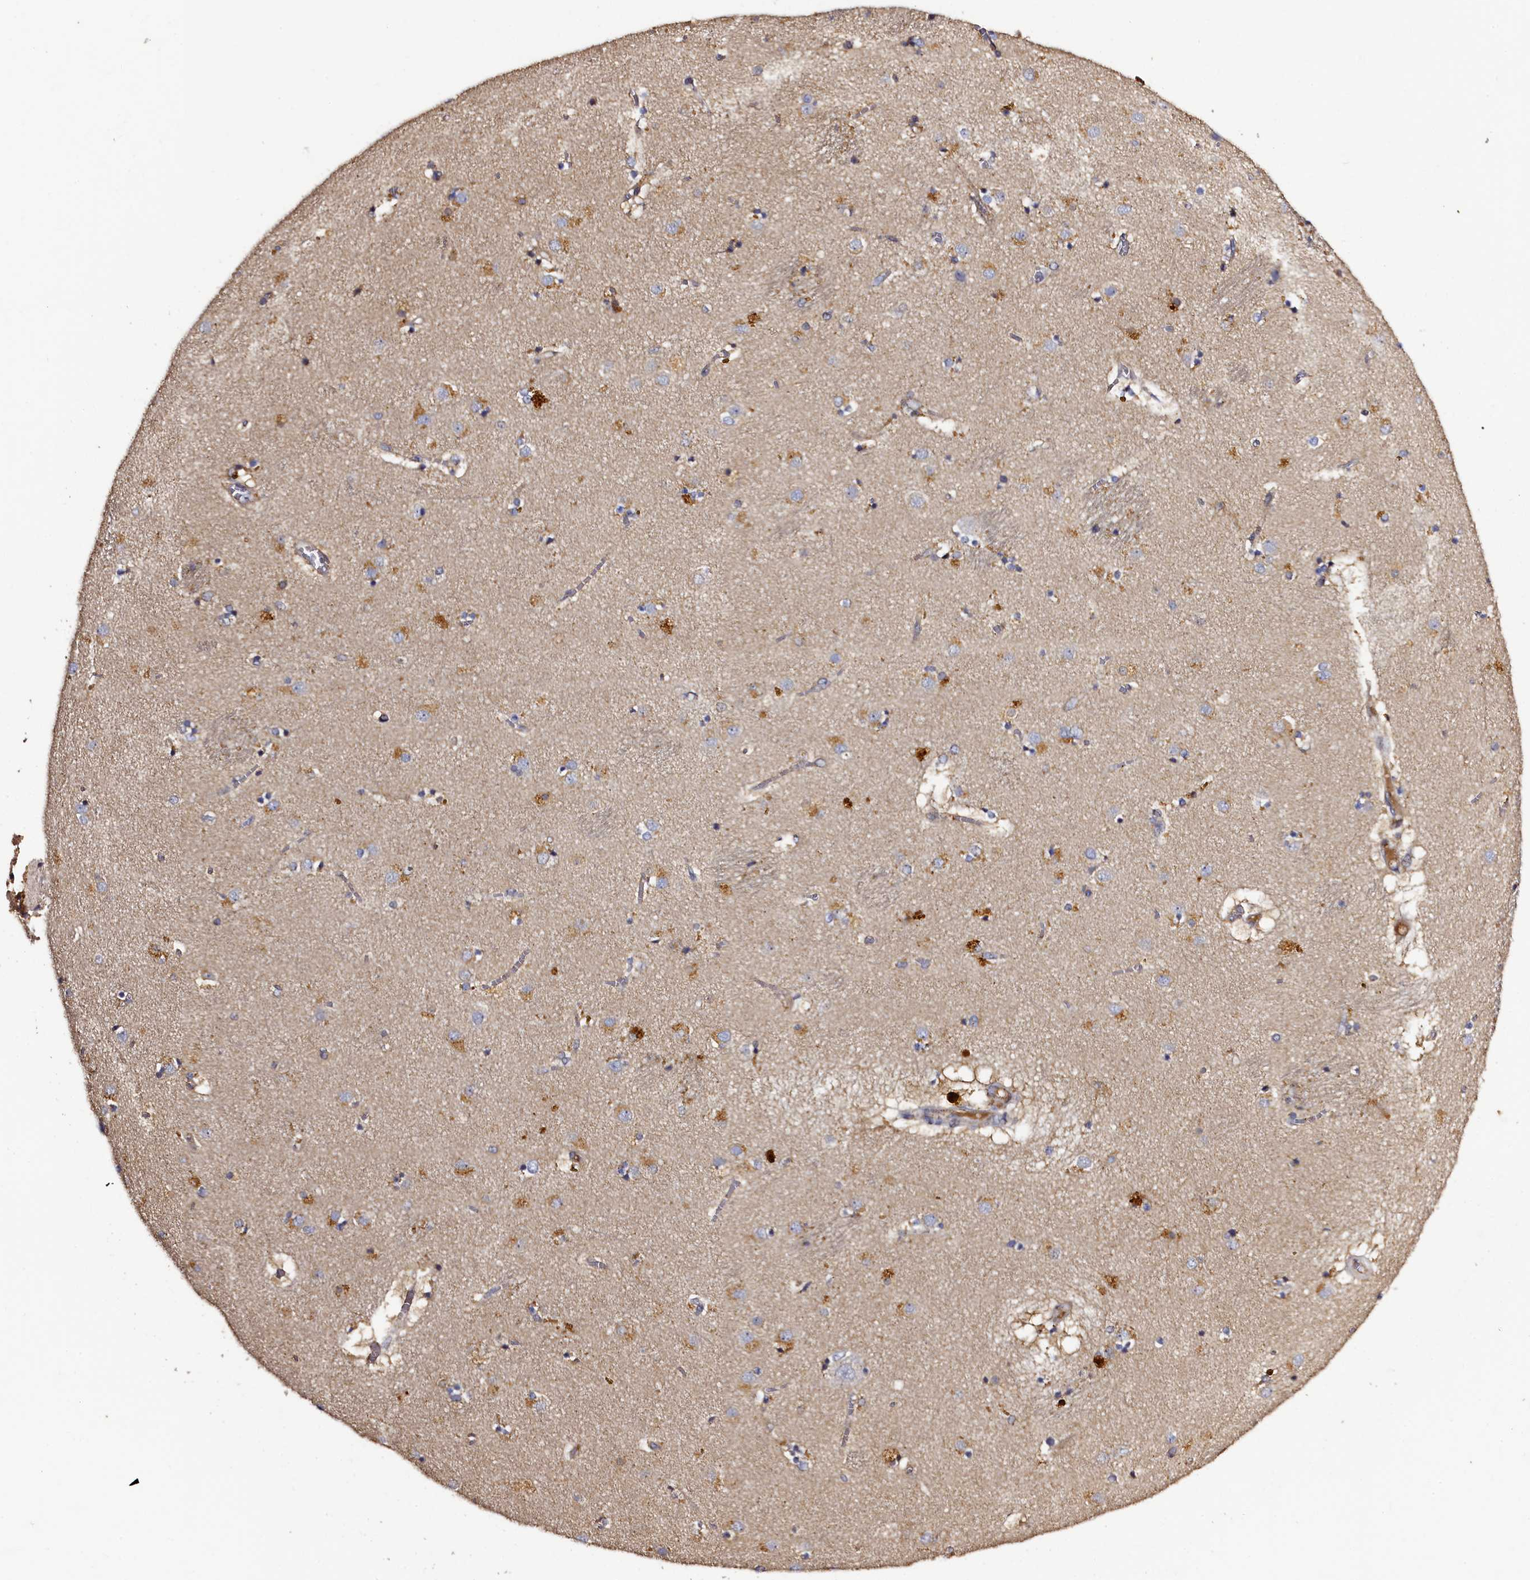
{"staining": {"intensity": "negative", "quantity": "none", "location": "none"}, "tissue": "caudate", "cell_type": "Glial cells", "image_type": "normal", "snomed": [{"axis": "morphology", "description": "Normal tissue, NOS"}, {"axis": "topography", "description": "Lateral ventricle wall"}], "caption": "Protein analysis of normal caudate shows no significant staining in glial cells.", "gene": "TK2", "patient": {"sex": "male", "age": 70}}